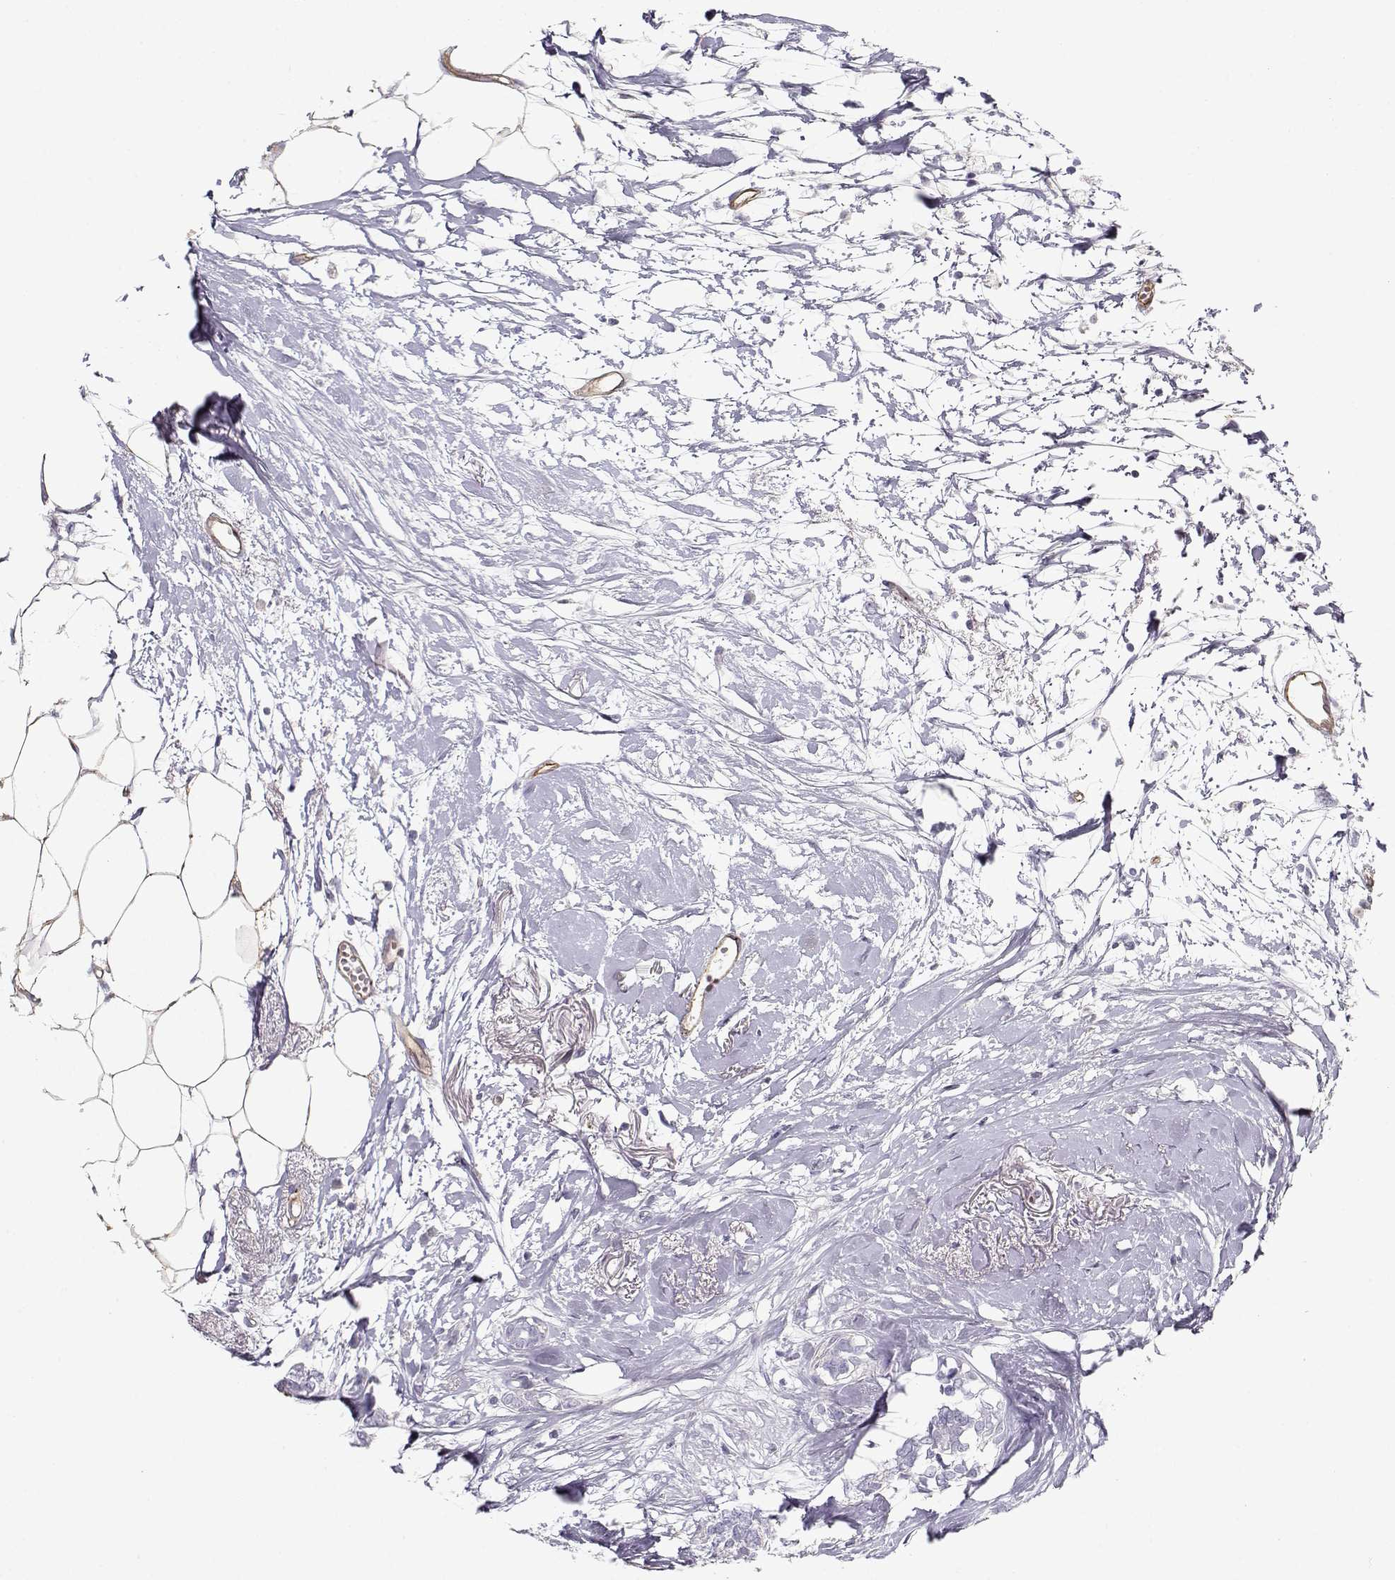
{"staining": {"intensity": "negative", "quantity": "none", "location": "none"}, "tissue": "breast cancer", "cell_type": "Tumor cells", "image_type": "cancer", "snomed": [{"axis": "morphology", "description": "Duct carcinoma"}, {"axis": "topography", "description": "Breast"}], "caption": "A photomicrograph of breast invasive ductal carcinoma stained for a protein reveals no brown staining in tumor cells.", "gene": "MYO1A", "patient": {"sex": "female", "age": 40}}